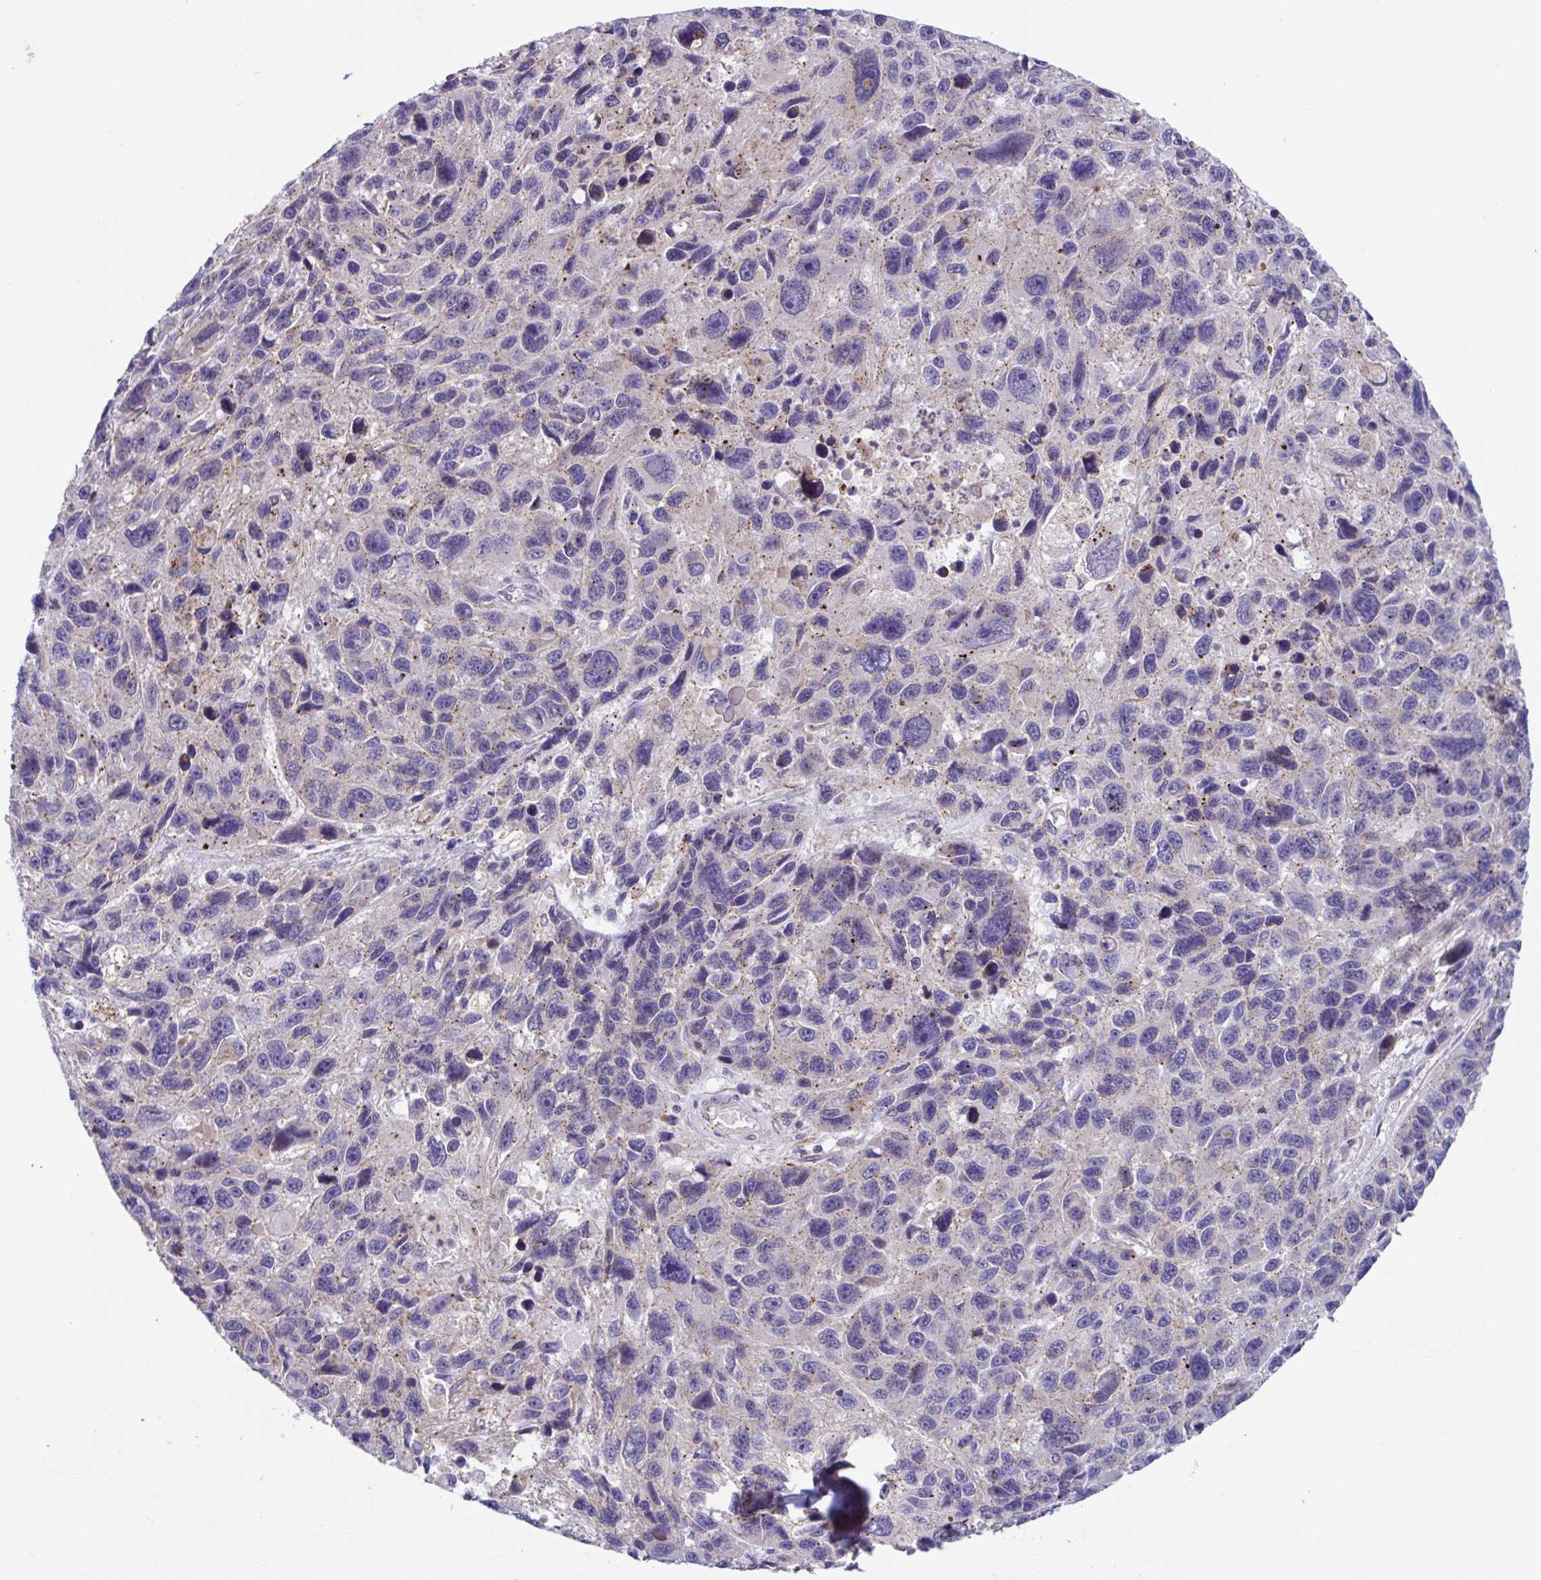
{"staining": {"intensity": "weak", "quantity": "25%-75%", "location": "cytoplasmic/membranous"}, "tissue": "melanoma", "cell_type": "Tumor cells", "image_type": "cancer", "snomed": [{"axis": "morphology", "description": "Malignant melanoma, NOS"}, {"axis": "topography", "description": "Skin"}], "caption": "Immunohistochemical staining of malignant melanoma shows low levels of weak cytoplasmic/membranous protein expression in about 25%-75% of tumor cells. (Brightfield microscopy of DAB IHC at high magnification).", "gene": "IST1", "patient": {"sex": "male", "age": 53}}